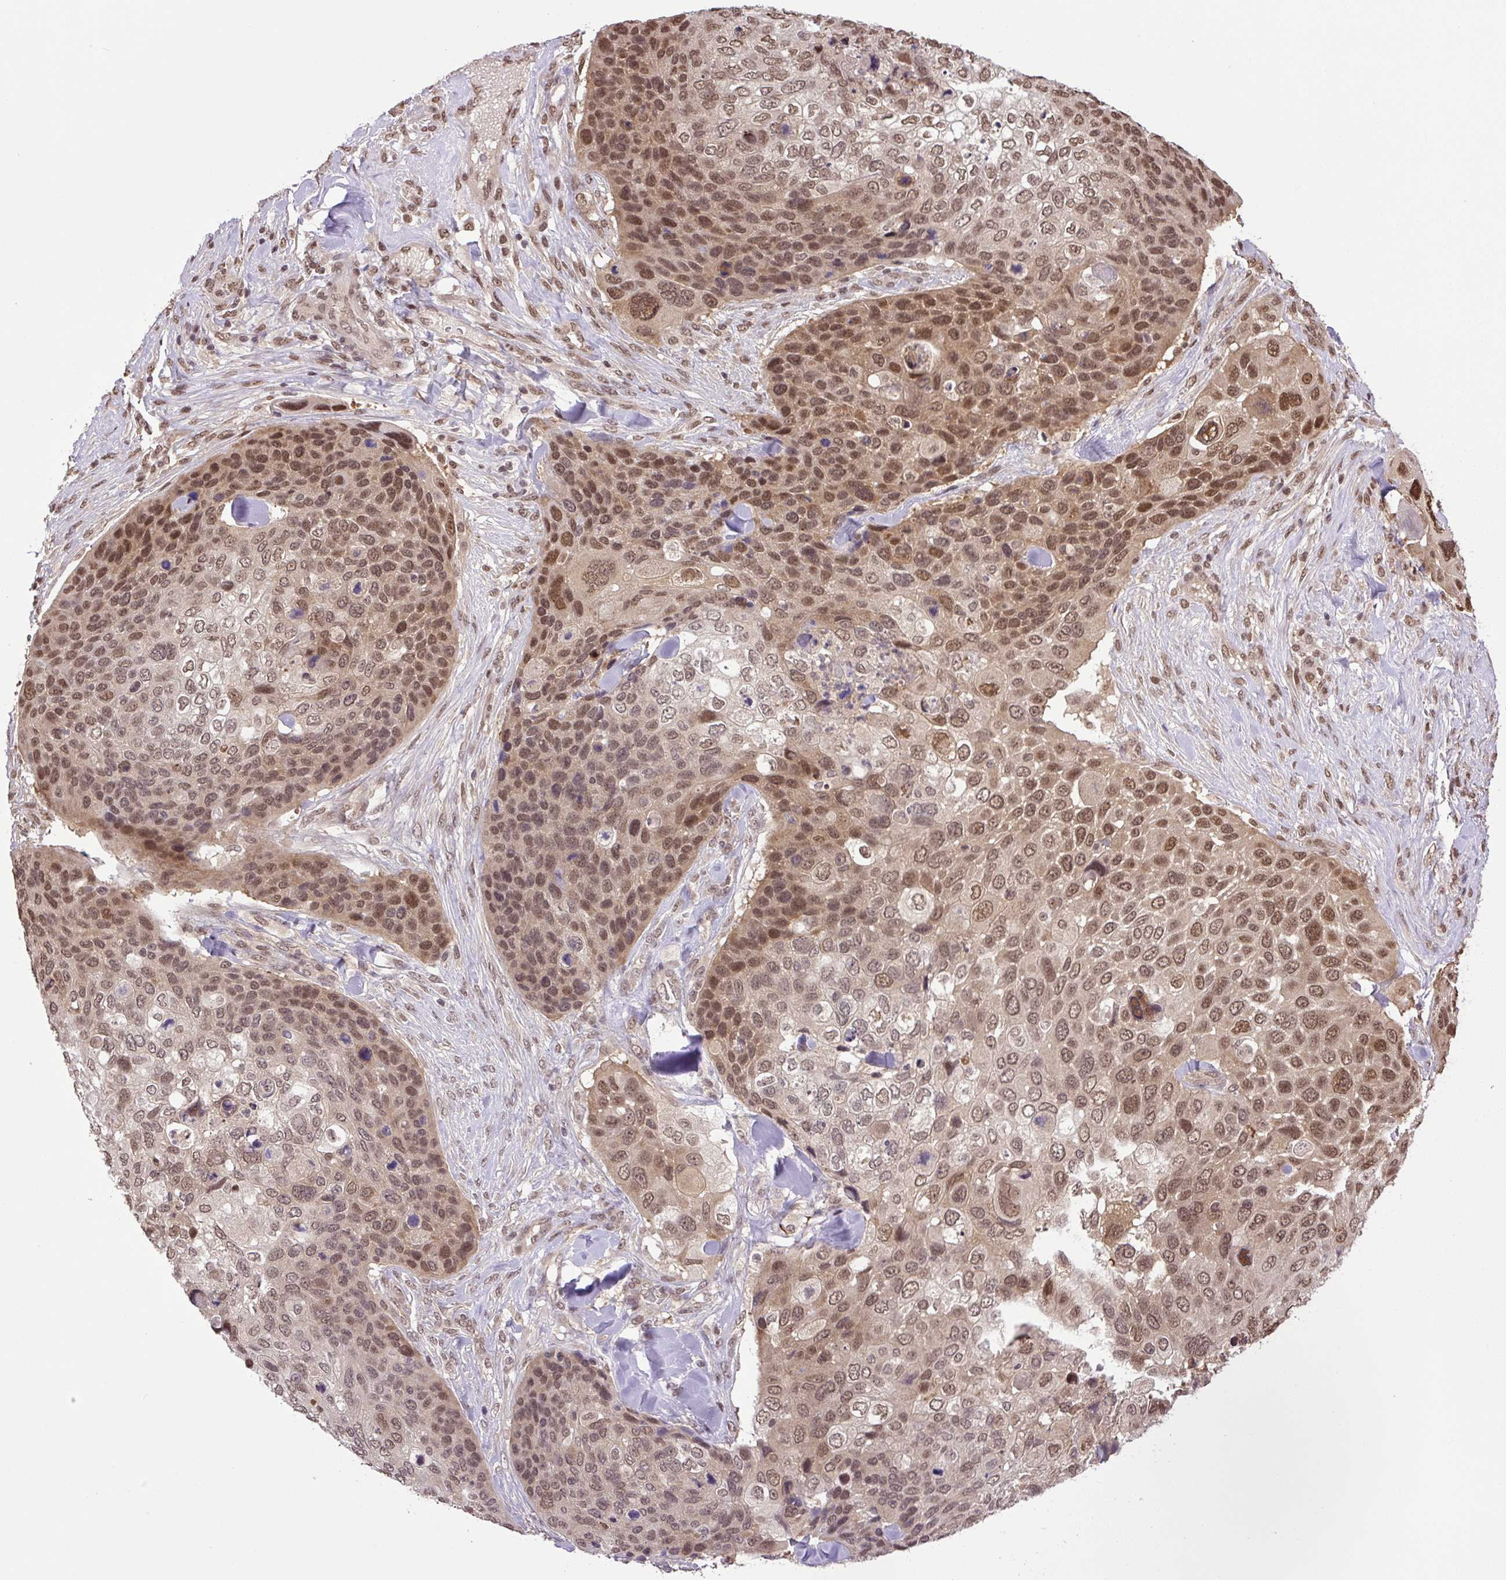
{"staining": {"intensity": "moderate", "quantity": ">75%", "location": "nuclear"}, "tissue": "skin cancer", "cell_type": "Tumor cells", "image_type": "cancer", "snomed": [{"axis": "morphology", "description": "Basal cell carcinoma"}, {"axis": "topography", "description": "Skin"}], "caption": "A photomicrograph of human basal cell carcinoma (skin) stained for a protein demonstrates moderate nuclear brown staining in tumor cells.", "gene": "SGTA", "patient": {"sex": "female", "age": 74}}